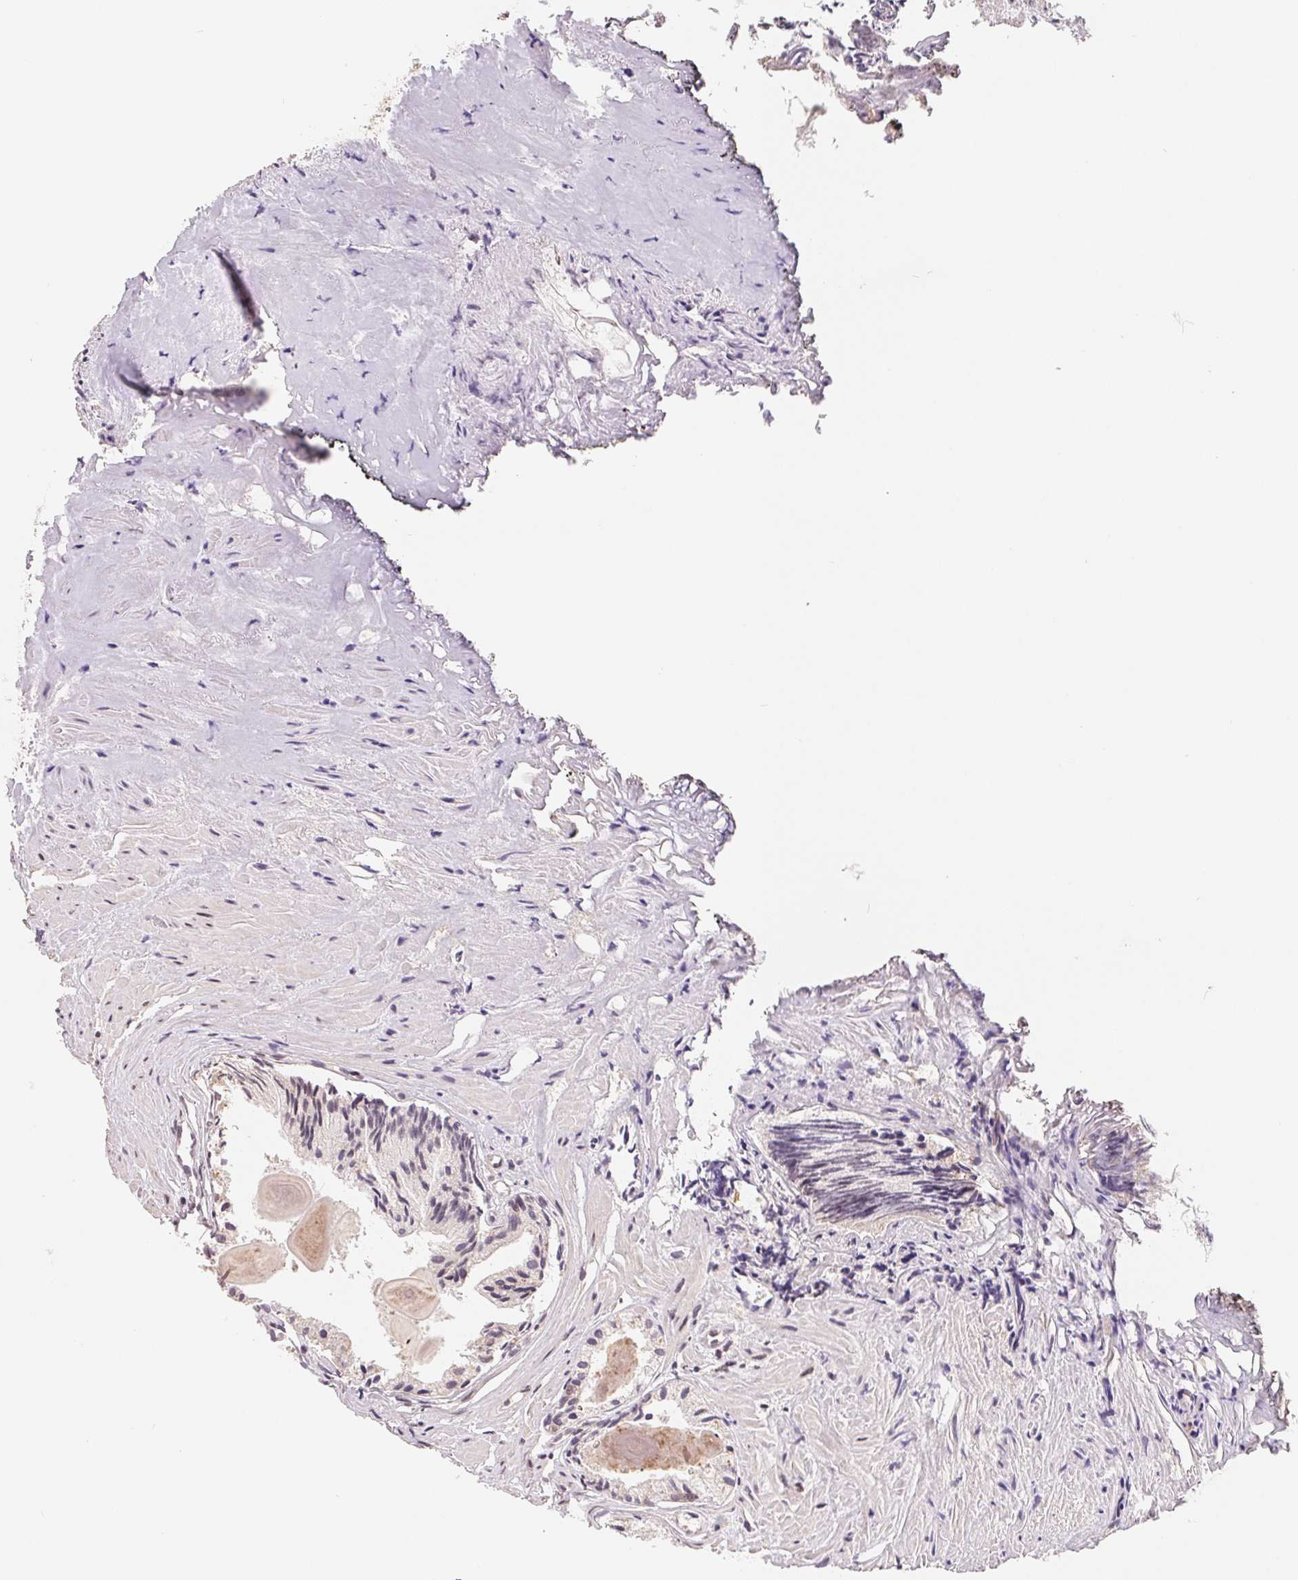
{"staining": {"intensity": "moderate", "quantity": "<25%", "location": "nuclear"}, "tissue": "prostate cancer", "cell_type": "Tumor cells", "image_type": "cancer", "snomed": [{"axis": "morphology", "description": "Adenocarcinoma, High grade"}, {"axis": "topography", "description": "Prostate"}], "caption": "A brown stain labels moderate nuclear expression of a protein in human prostate cancer (high-grade adenocarcinoma) tumor cells. (DAB IHC, brown staining for protein, blue staining for nuclei).", "gene": "HMGN3", "patient": {"sex": "male", "age": 81}}